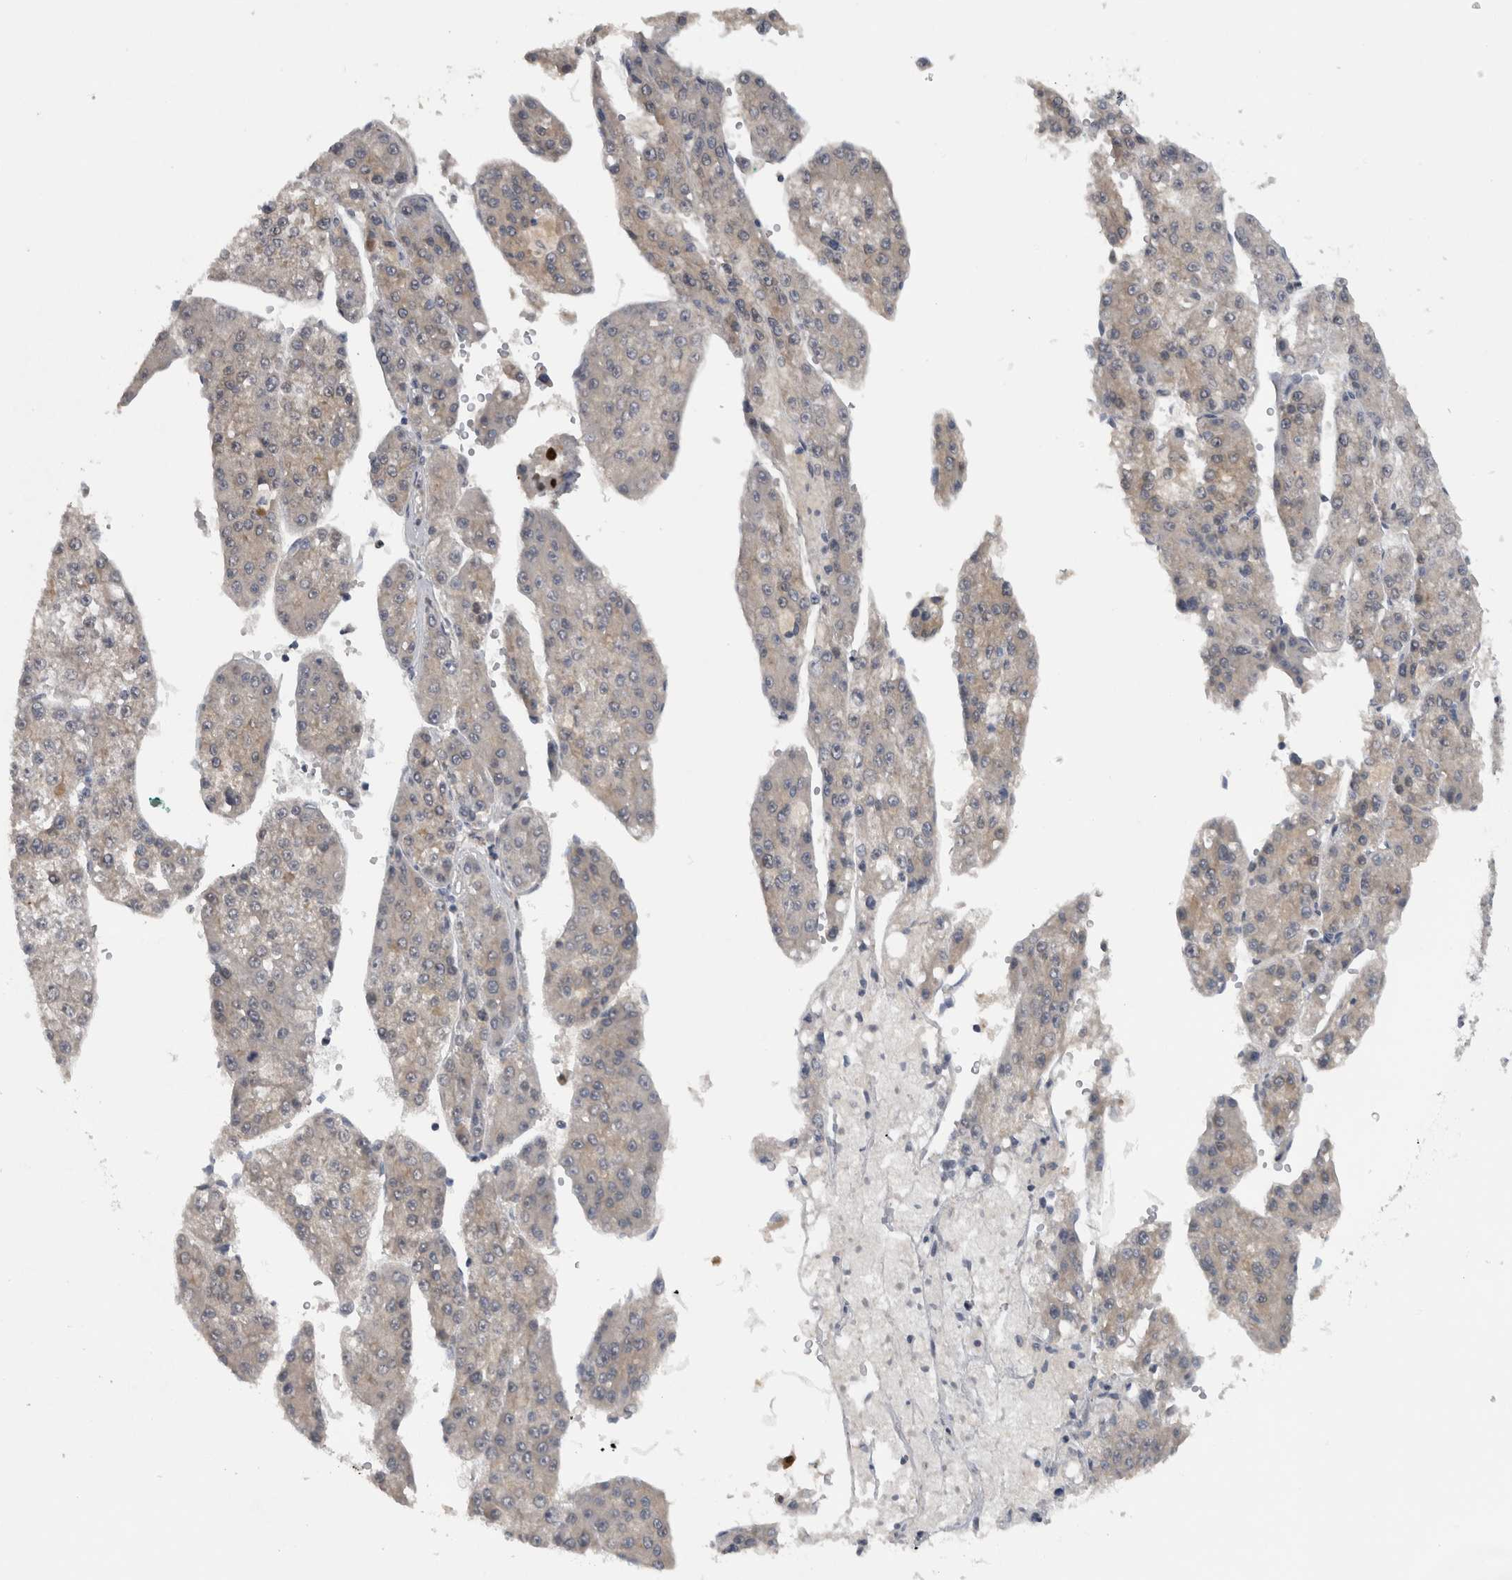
{"staining": {"intensity": "negative", "quantity": "none", "location": "none"}, "tissue": "liver cancer", "cell_type": "Tumor cells", "image_type": "cancer", "snomed": [{"axis": "morphology", "description": "Carcinoma, Hepatocellular, NOS"}, {"axis": "topography", "description": "Liver"}], "caption": "Immunohistochemistry photomicrograph of hepatocellular carcinoma (liver) stained for a protein (brown), which displays no staining in tumor cells.", "gene": "NAPRT", "patient": {"sex": "female", "age": 73}}